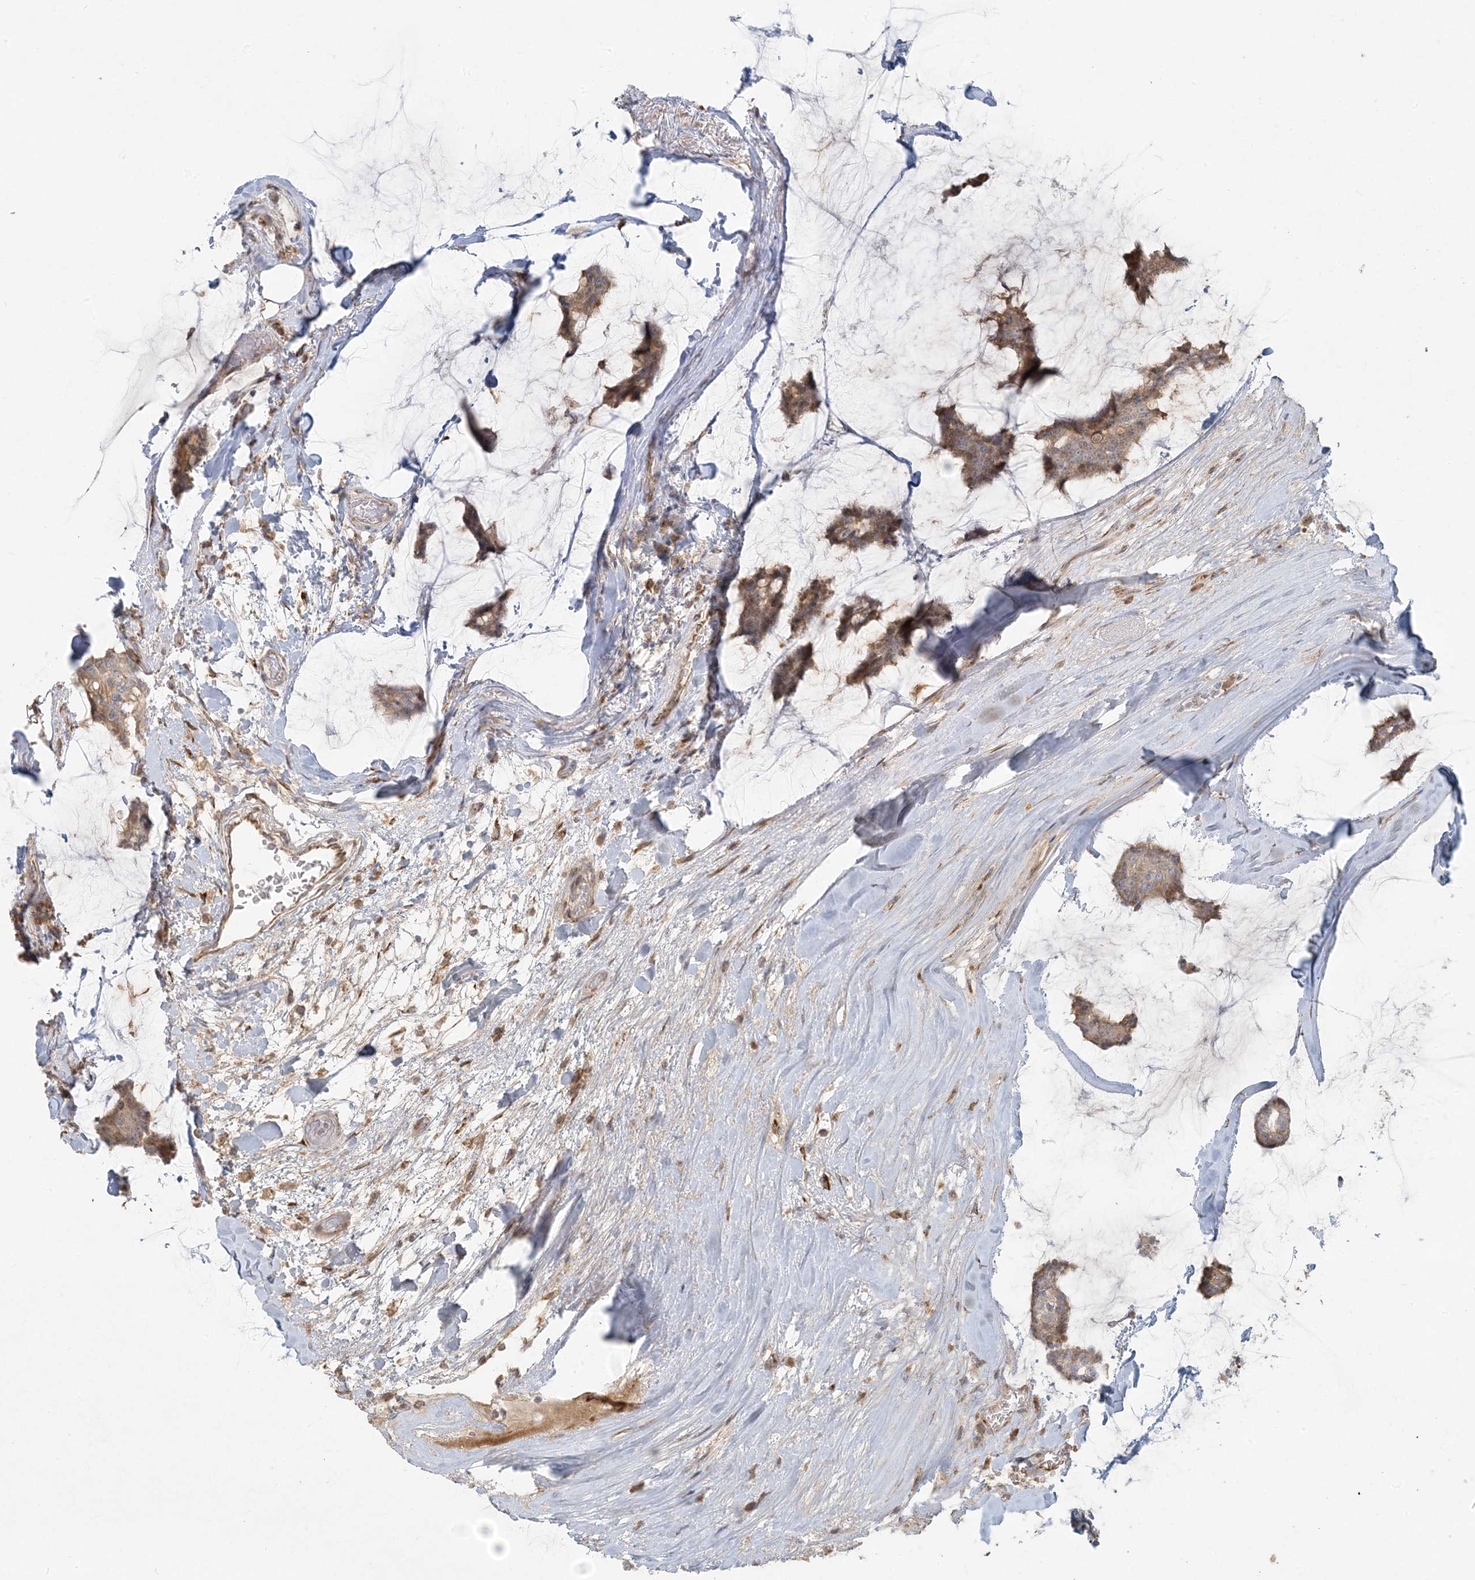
{"staining": {"intensity": "moderate", "quantity": "25%-75%", "location": "cytoplasmic/membranous"}, "tissue": "breast cancer", "cell_type": "Tumor cells", "image_type": "cancer", "snomed": [{"axis": "morphology", "description": "Duct carcinoma"}, {"axis": "topography", "description": "Breast"}], "caption": "Human breast cancer (infiltrating ductal carcinoma) stained with a brown dye reveals moderate cytoplasmic/membranous positive staining in about 25%-75% of tumor cells.", "gene": "HACL1", "patient": {"sex": "female", "age": 93}}